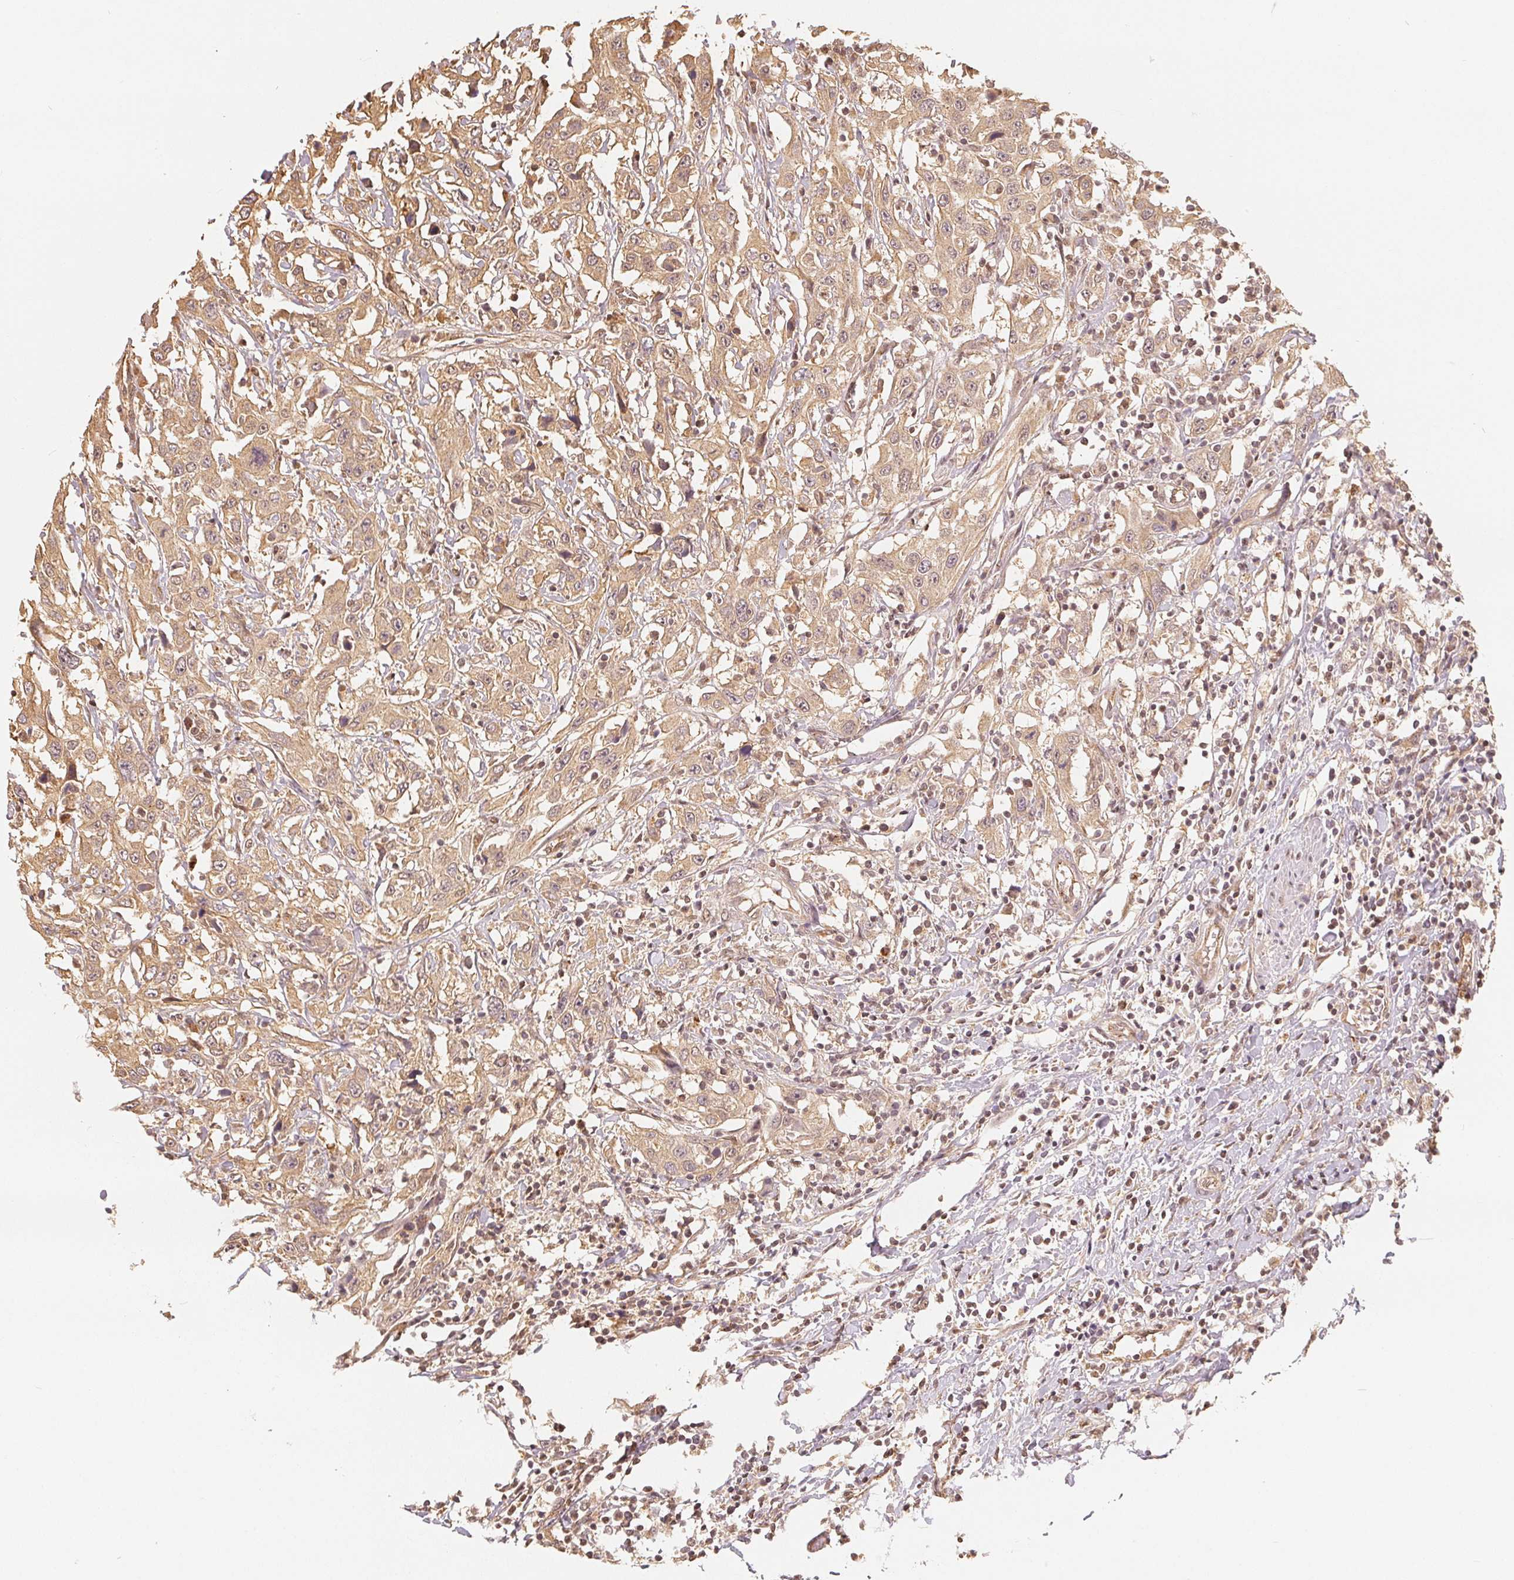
{"staining": {"intensity": "weak", "quantity": ">75%", "location": "cytoplasmic/membranous"}, "tissue": "urothelial cancer", "cell_type": "Tumor cells", "image_type": "cancer", "snomed": [{"axis": "morphology", "description": "Urothelial carcinoma, High grade"}, {"axis": "topography", "description": "Urinary bladder"}], "caption": "Urothelial carcinoma (high-grade) stained for a protein (brown) reveals weak cytoplasmic/membranous positive expression in approximately >75% of tumor cells.", "gene": "GUSB", "patient": {"sex": "male", "age": 61}}